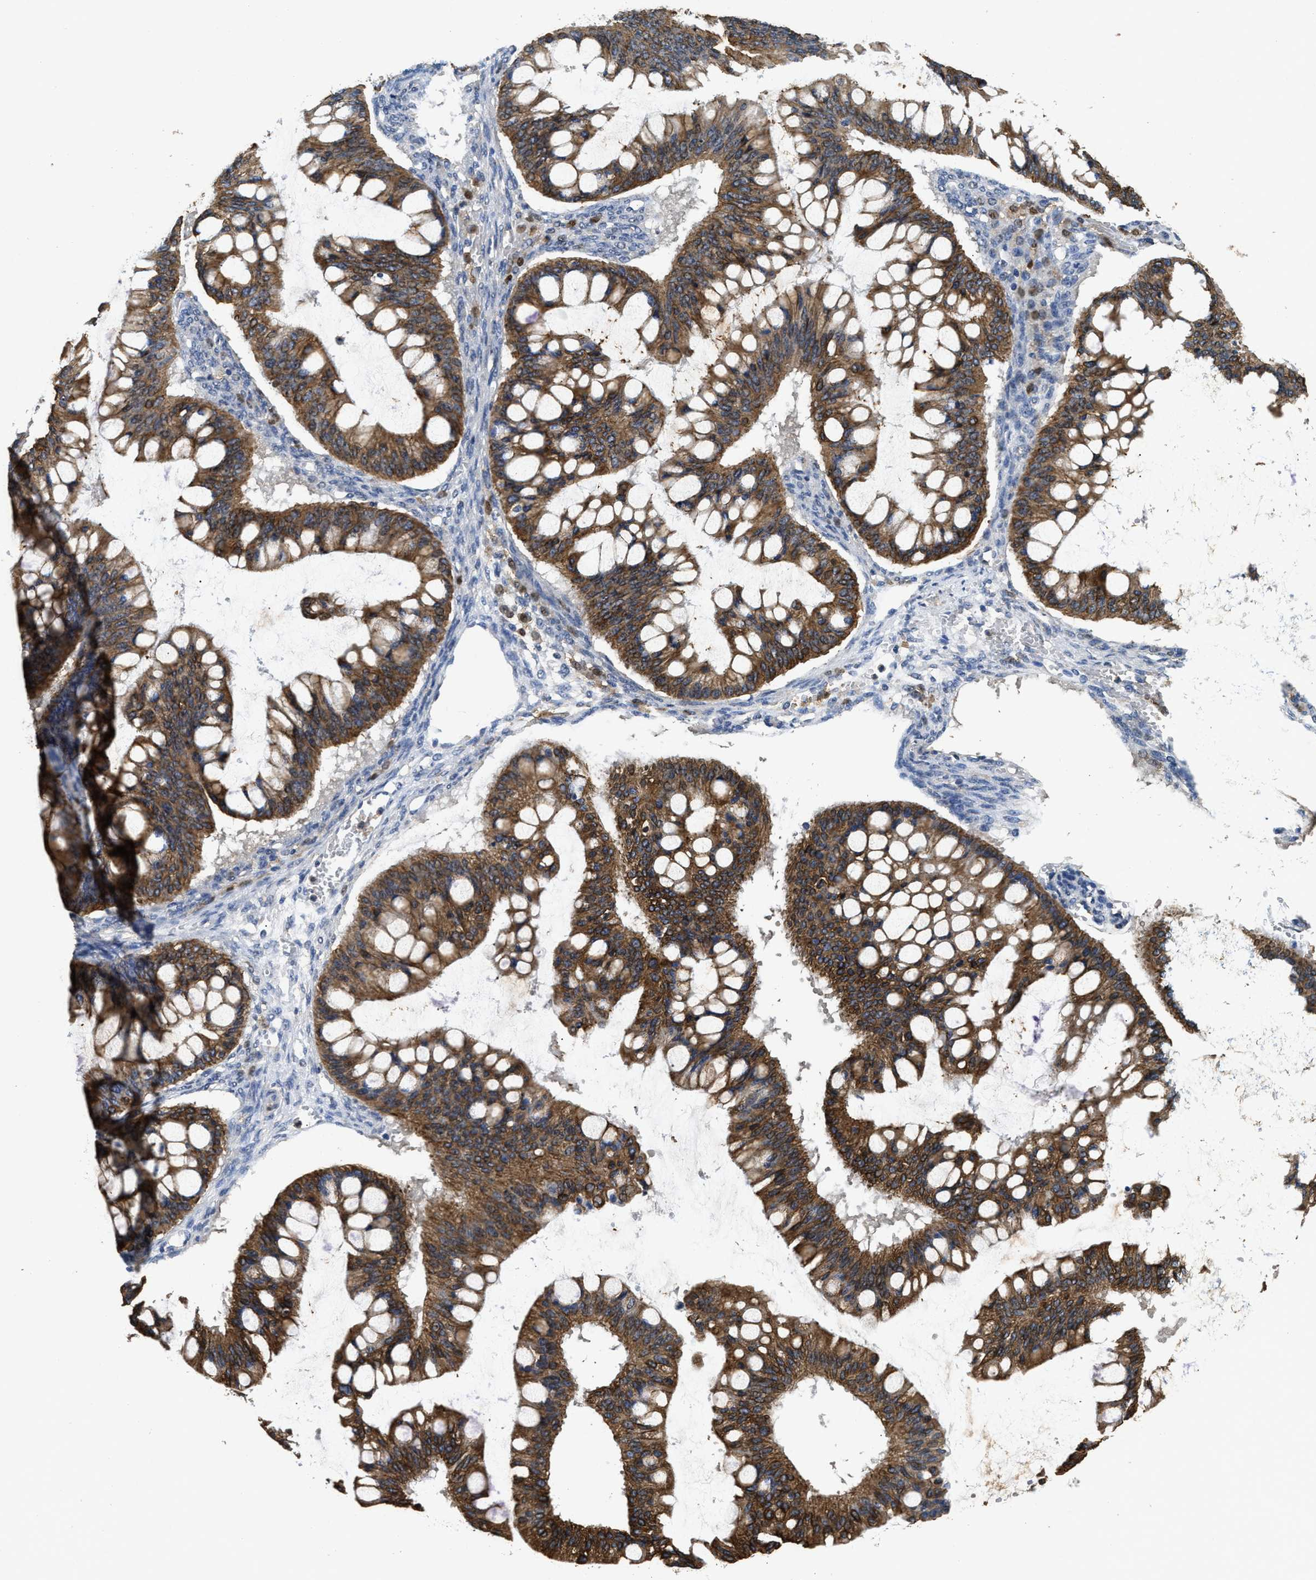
{"staining": {"intensity": "moderate", "quantity": ">75%", "location": "cytoplasmic/membranous"}, "tissue": "ovarian cancer", "cell_type": "Tumor cells", "image_type": "cancer", "snomed": [{"axis": "morphology", "description": "Cystadenocarcinoma, mucinous, NOS"}, {"axis": "topography", "description": "Ovary"}], "caption": "Immunohistochemical staining of ovarian cancer (mucinous cystadenocarcinoma) demonstrates medium levels of moderate cytoplasmic/membranous protein expression in about >75% of tumor cells.", "gene": "CTNNA1", "patient": {"sex": "female", "age": 73}}